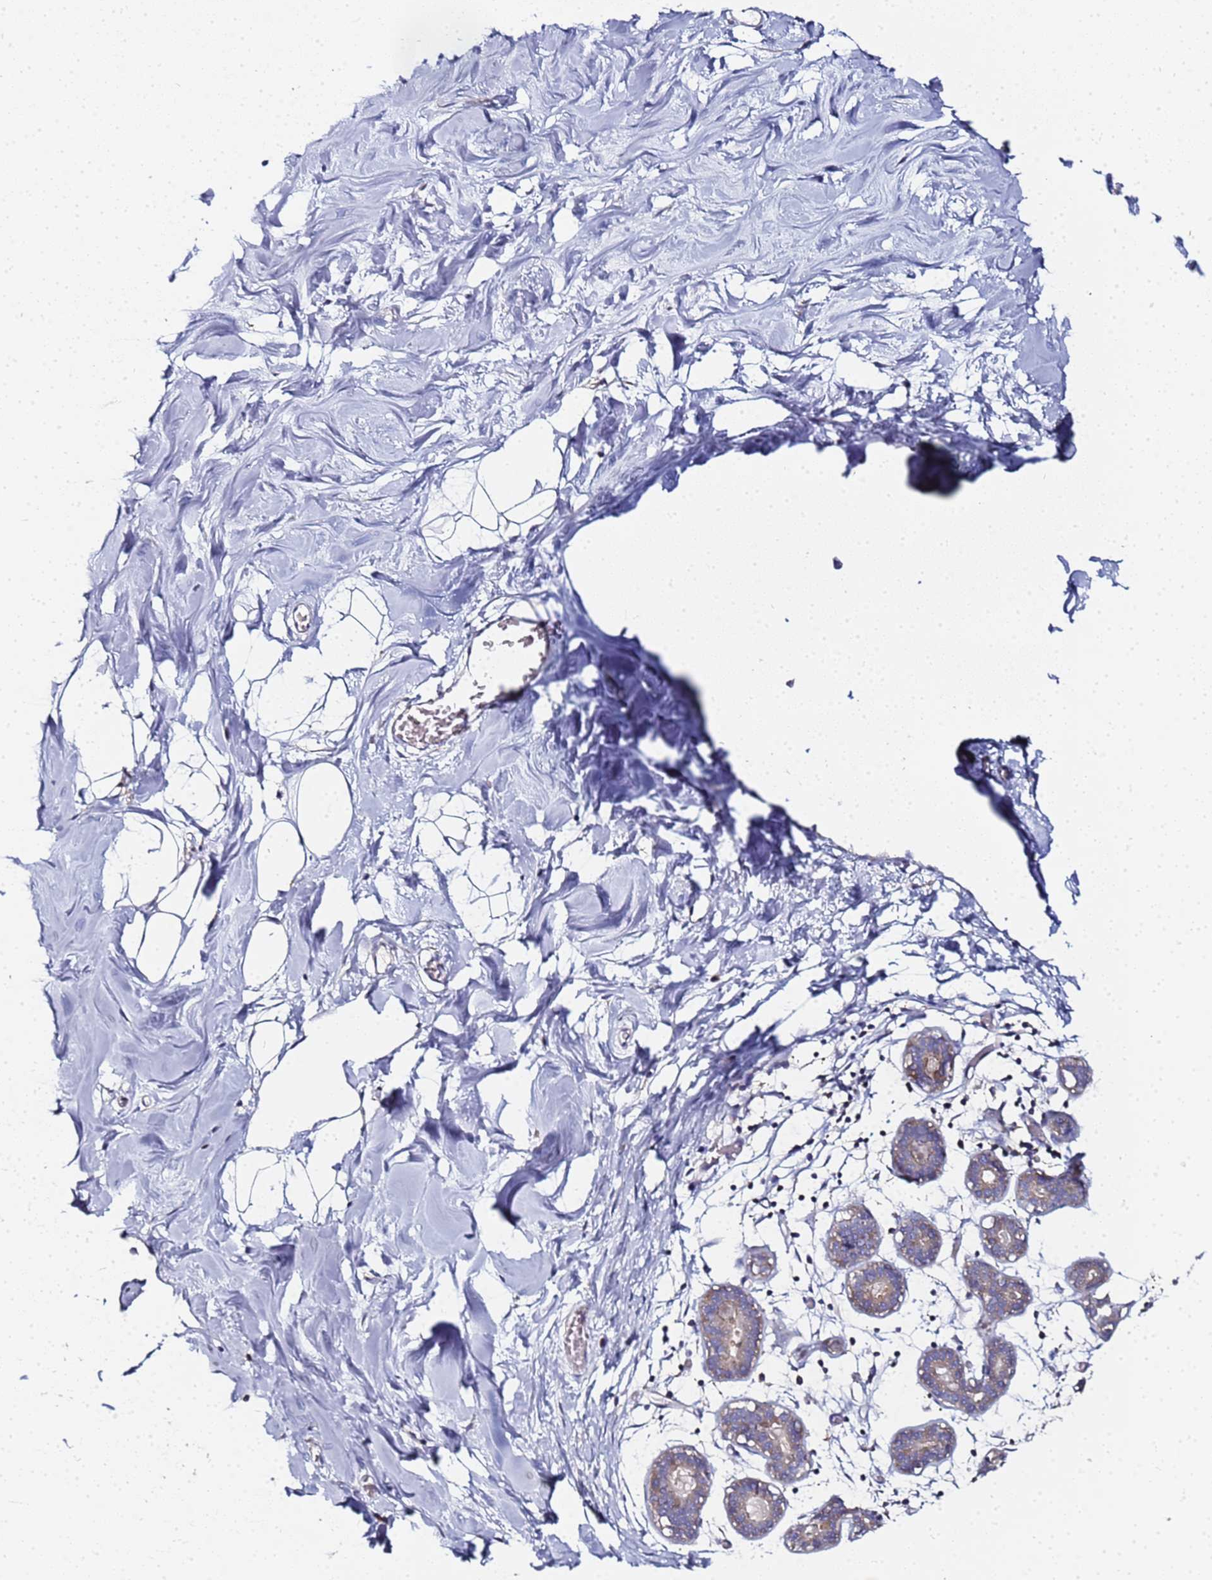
{"staining": {"intensity": "negative", "quantity": "none", "location": "none"}, "tissue": "breast", "cell_type": "Adipocytes", "image_type": "normal", "snomed": [{"axis": "morphology", "description": "Normal tissue, NOS"}, {"axis": "topography", "description": "Breast"}], "caption": "Immunohistochemical staining of unremarkable breast demonstrates no significant positivity in adipocytes.", "gene": "CHM", "patient": {"sex": "female", "age": 27}}